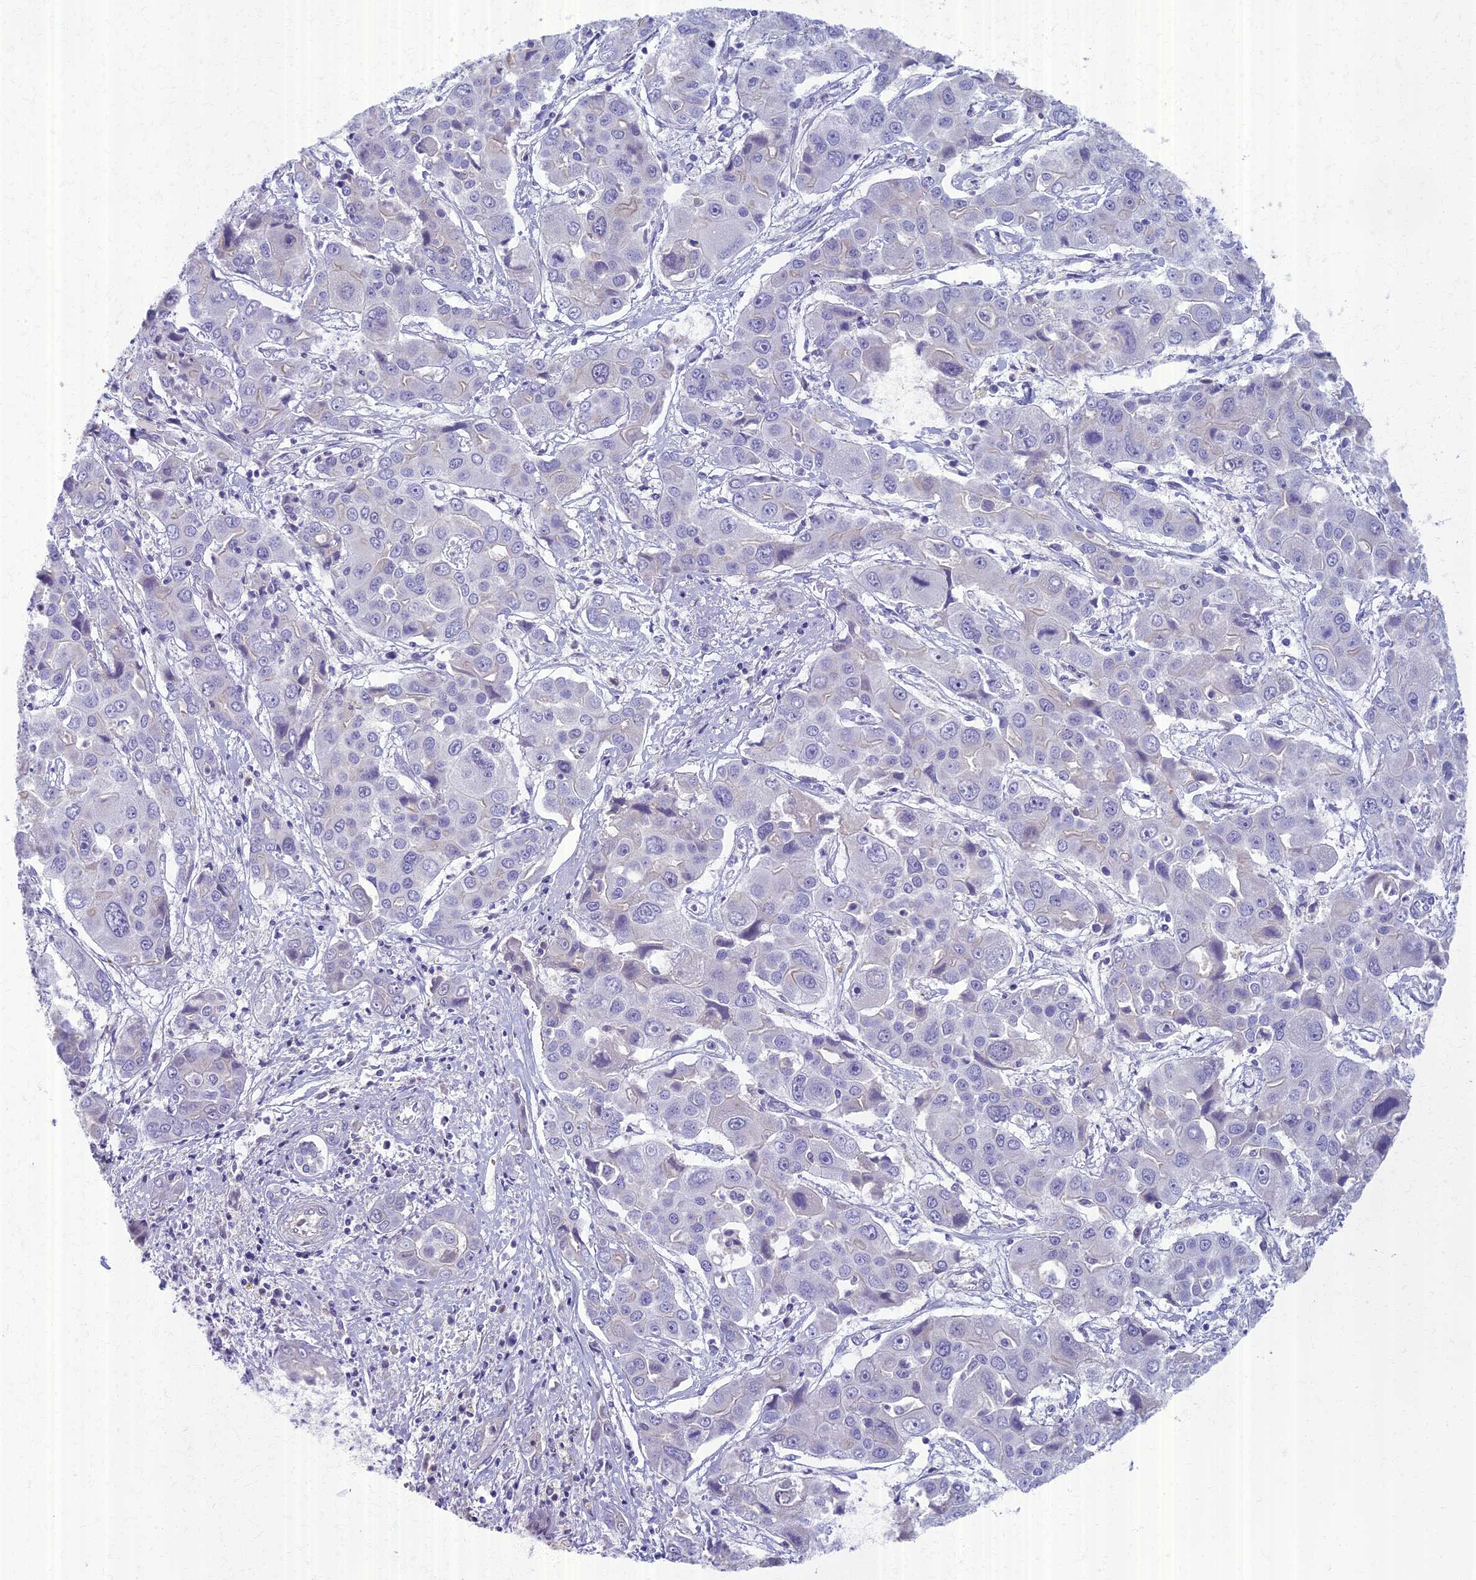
{"staining": {"intensity": "negative", "quantity": "none", "location": "none"}, "tissue": "liver cancer", "cell_type": "Tumor cells", "image_type": "cancer", "snomed": [{"axis": "morphology", "description": "Cholangiocarcinoma"}, {"axis": "topography", "description": "Liver"}], "caption": "The IHC image has no significant staining in tumor cells of liver cancer (cholangiocarcinoma) tissue. The staining was performed using DAB to visualize the protein expression in brown, while the nuclei were stained in blue with hematoxylin (Magnification: 20x).", "gene": "AP4E1", "patient": {"sex": "male", "age": 67}}